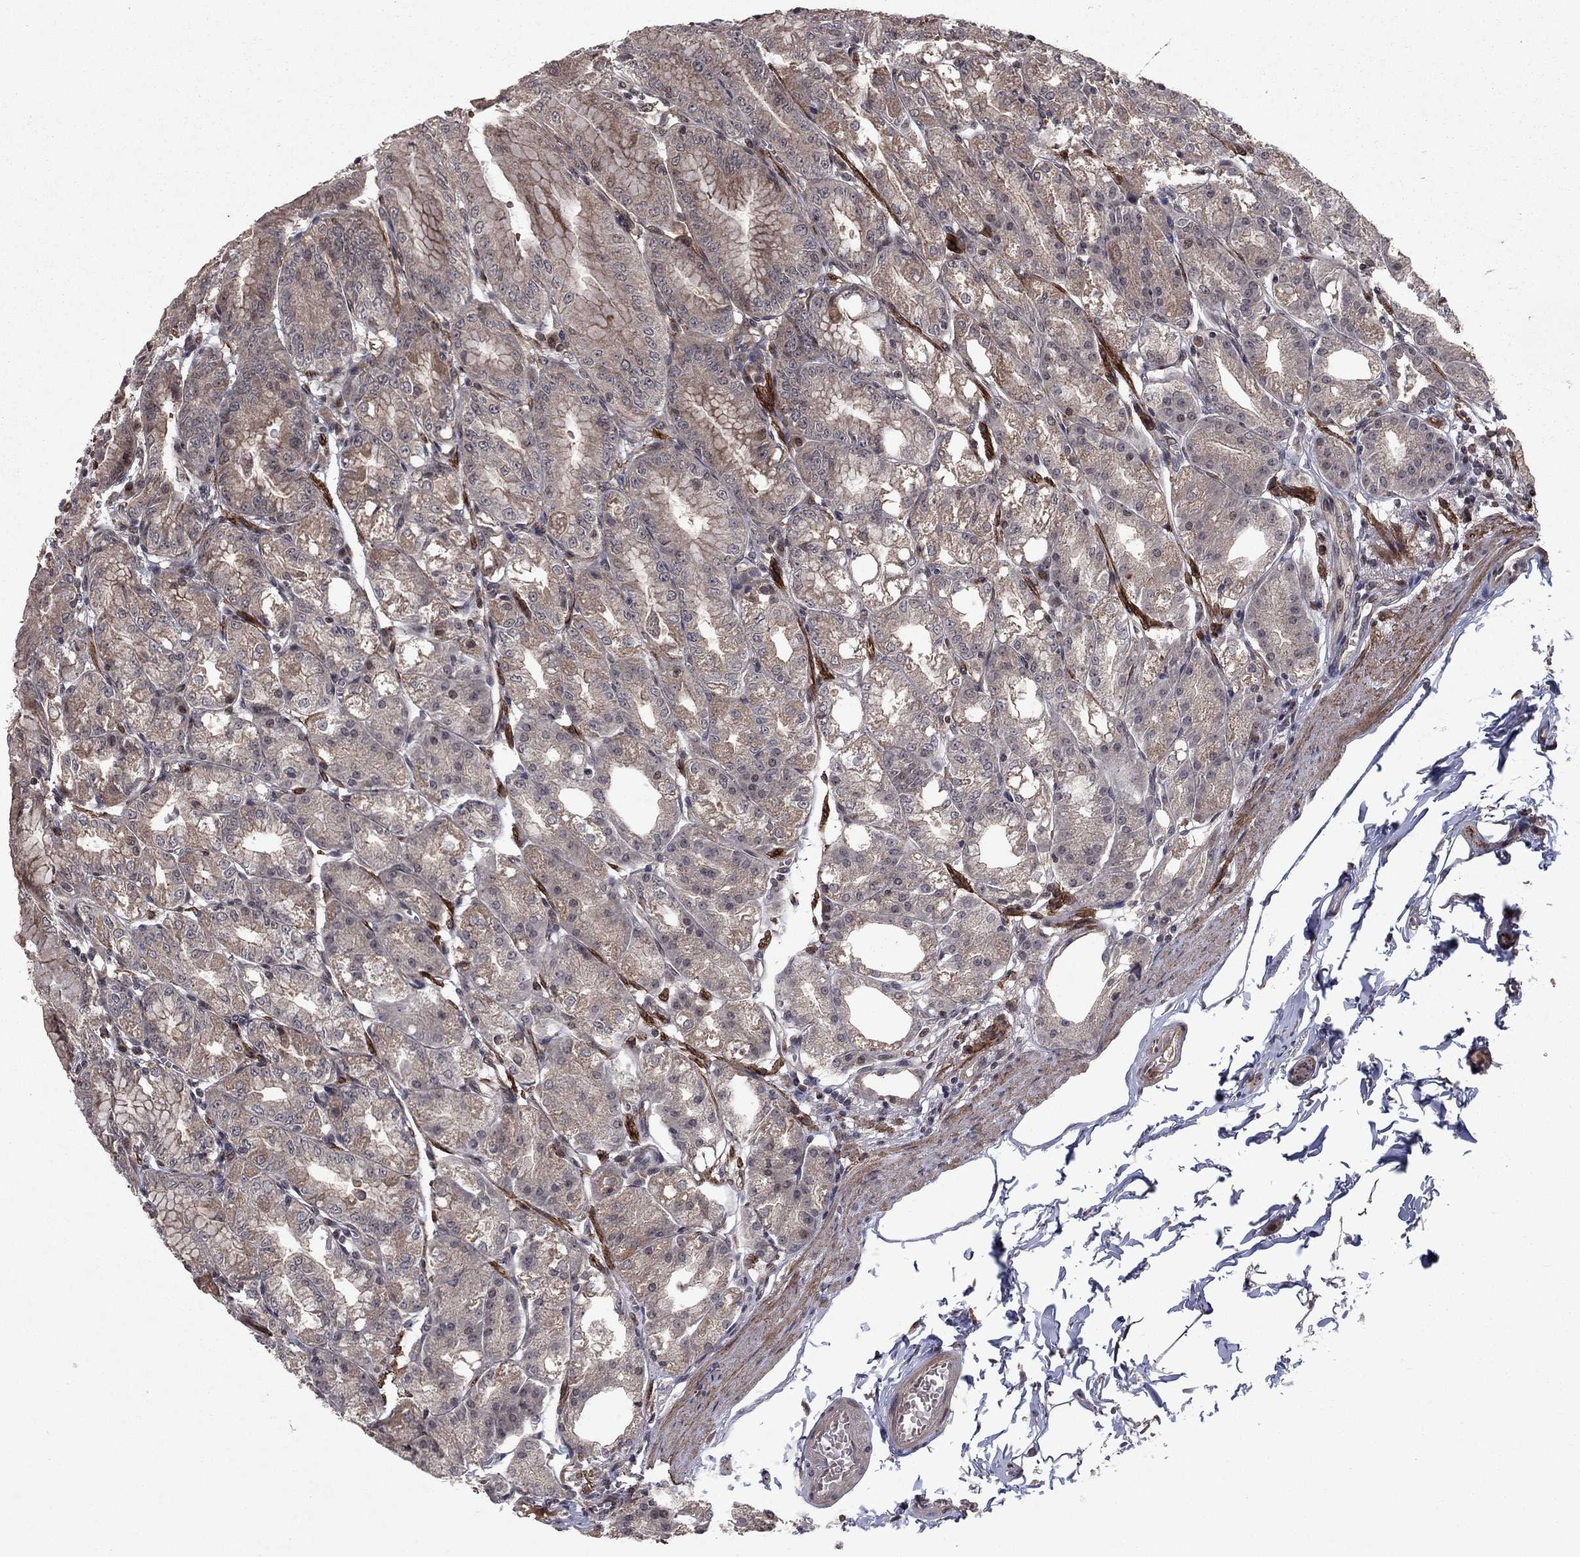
{"staining": {"intensity": "moderate", "quantity": "25%-75%", "location": "cytoplasmic/membranous"}, "tissue": "stomach", "cell_type": "Glandular cells", "image_type": "normal", "snomed": [{"axis": "morphology", "description": "Normal tissue, NOS"}, {"axis": "topography", "description": "Stomach"}], "caption": "Immunohistochemistry (IHC) (DAB) staining of unremarkable human stomach exhibits moderate cytoplasmic/membranous protein positivity in about 25%-75% of glandular cells. (IHC, brightfield microscopy, high magnification).", "gene": "SORBS1", "patient": {"sex": "male", "age": 71}}